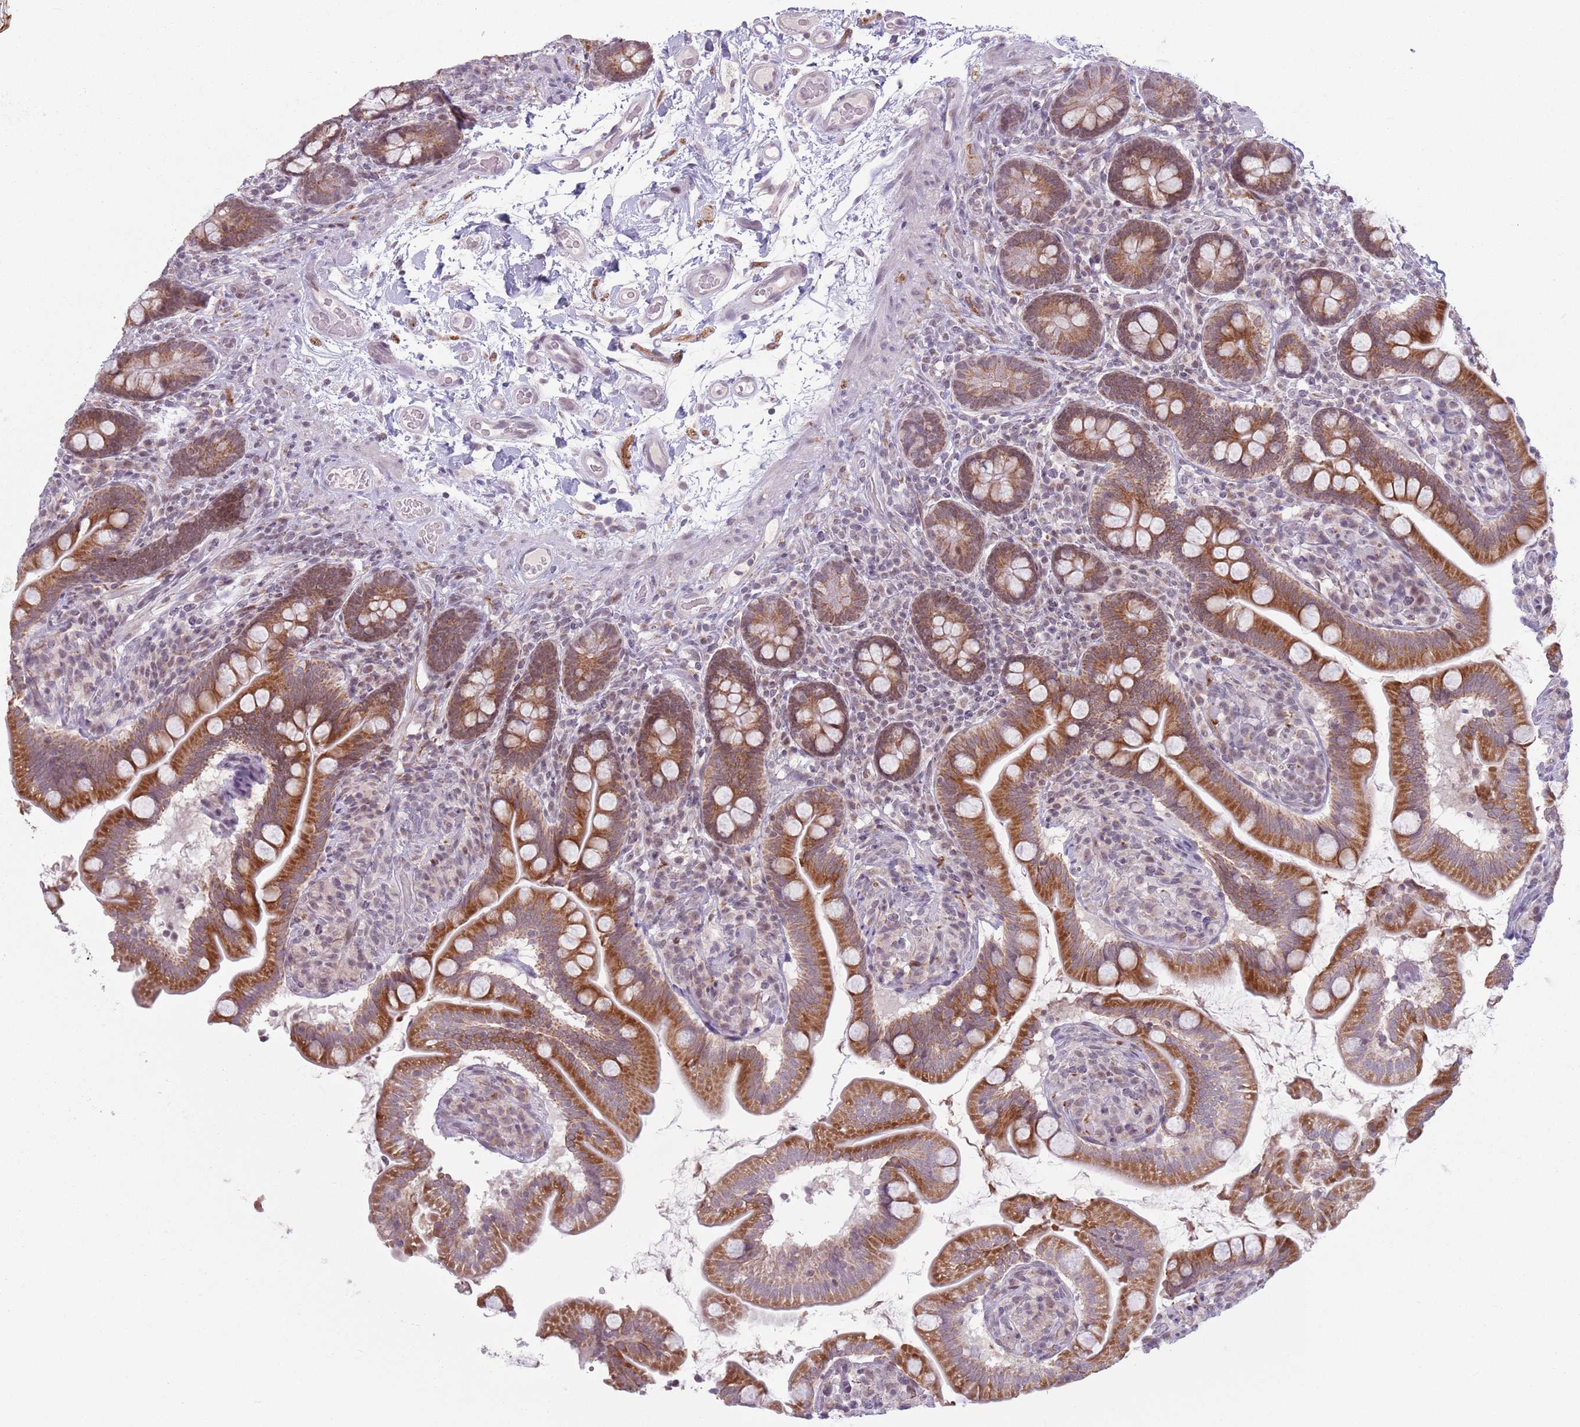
{"staining": {"intensity": "moderate", "quantity": ">75%", "location": "cytoplasmic/membranous"}, "tissue": "small intestine", "cell_type": "Glandular cells", "image_type": "normal", "snomed": [{"axis": "morphology", "description": "Normal tissue, NOS"}, {"axis": "topography", "description": "Small intestine"}], "caption": "Immunohistochemistry (DAB) staining of unremarkable small intestine demonstrates moderate cytoplasmic/membranous protein staining in about >75% of glandular cells. (DAB (3,3'-diaminobenzidine) IHC with brightfield microscopy, high magnification).", "gene": "MRPL34", "patient": {"sex": "female", "age": 64}}